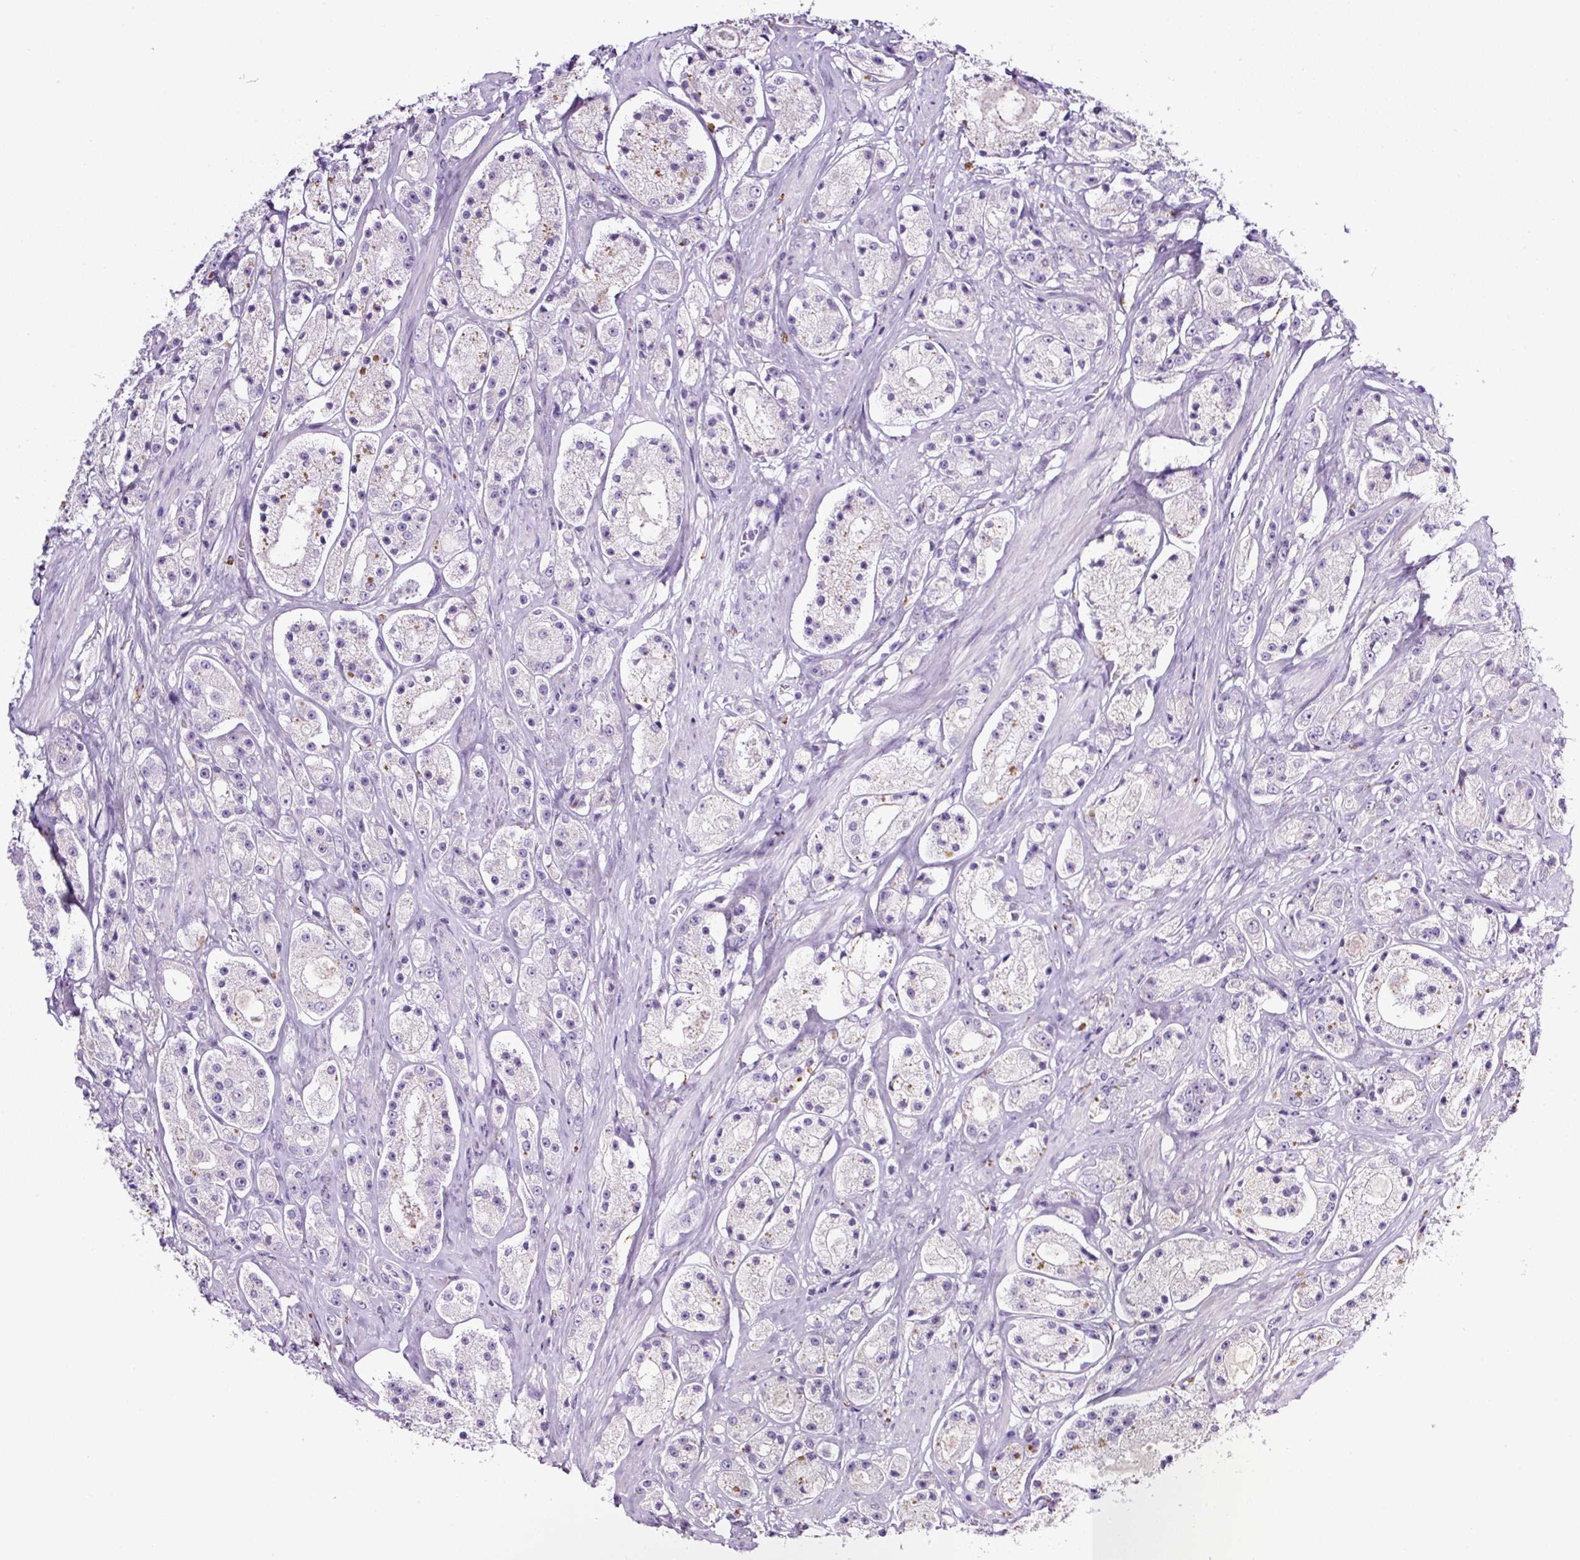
{"staining": {"intensity": "negative", "quantity": "none", "location": "none"}, "tissue": "prostate cancer", "cell_type": "Tumor cells", "image_type": "cancer", "snomed": [{"axis": "morphology", "description": "Adenocarcinoma, High grade"}, {"axis": "topography", "description": "Prostate"}], "caption": "Immunohistochemical staining of human prostate cancer (adenocarcinoma (high-grade)) displays no significant positivity in tumor cells.", "gene": "SP8", "patient": {"sex": "male", "age": 67}}